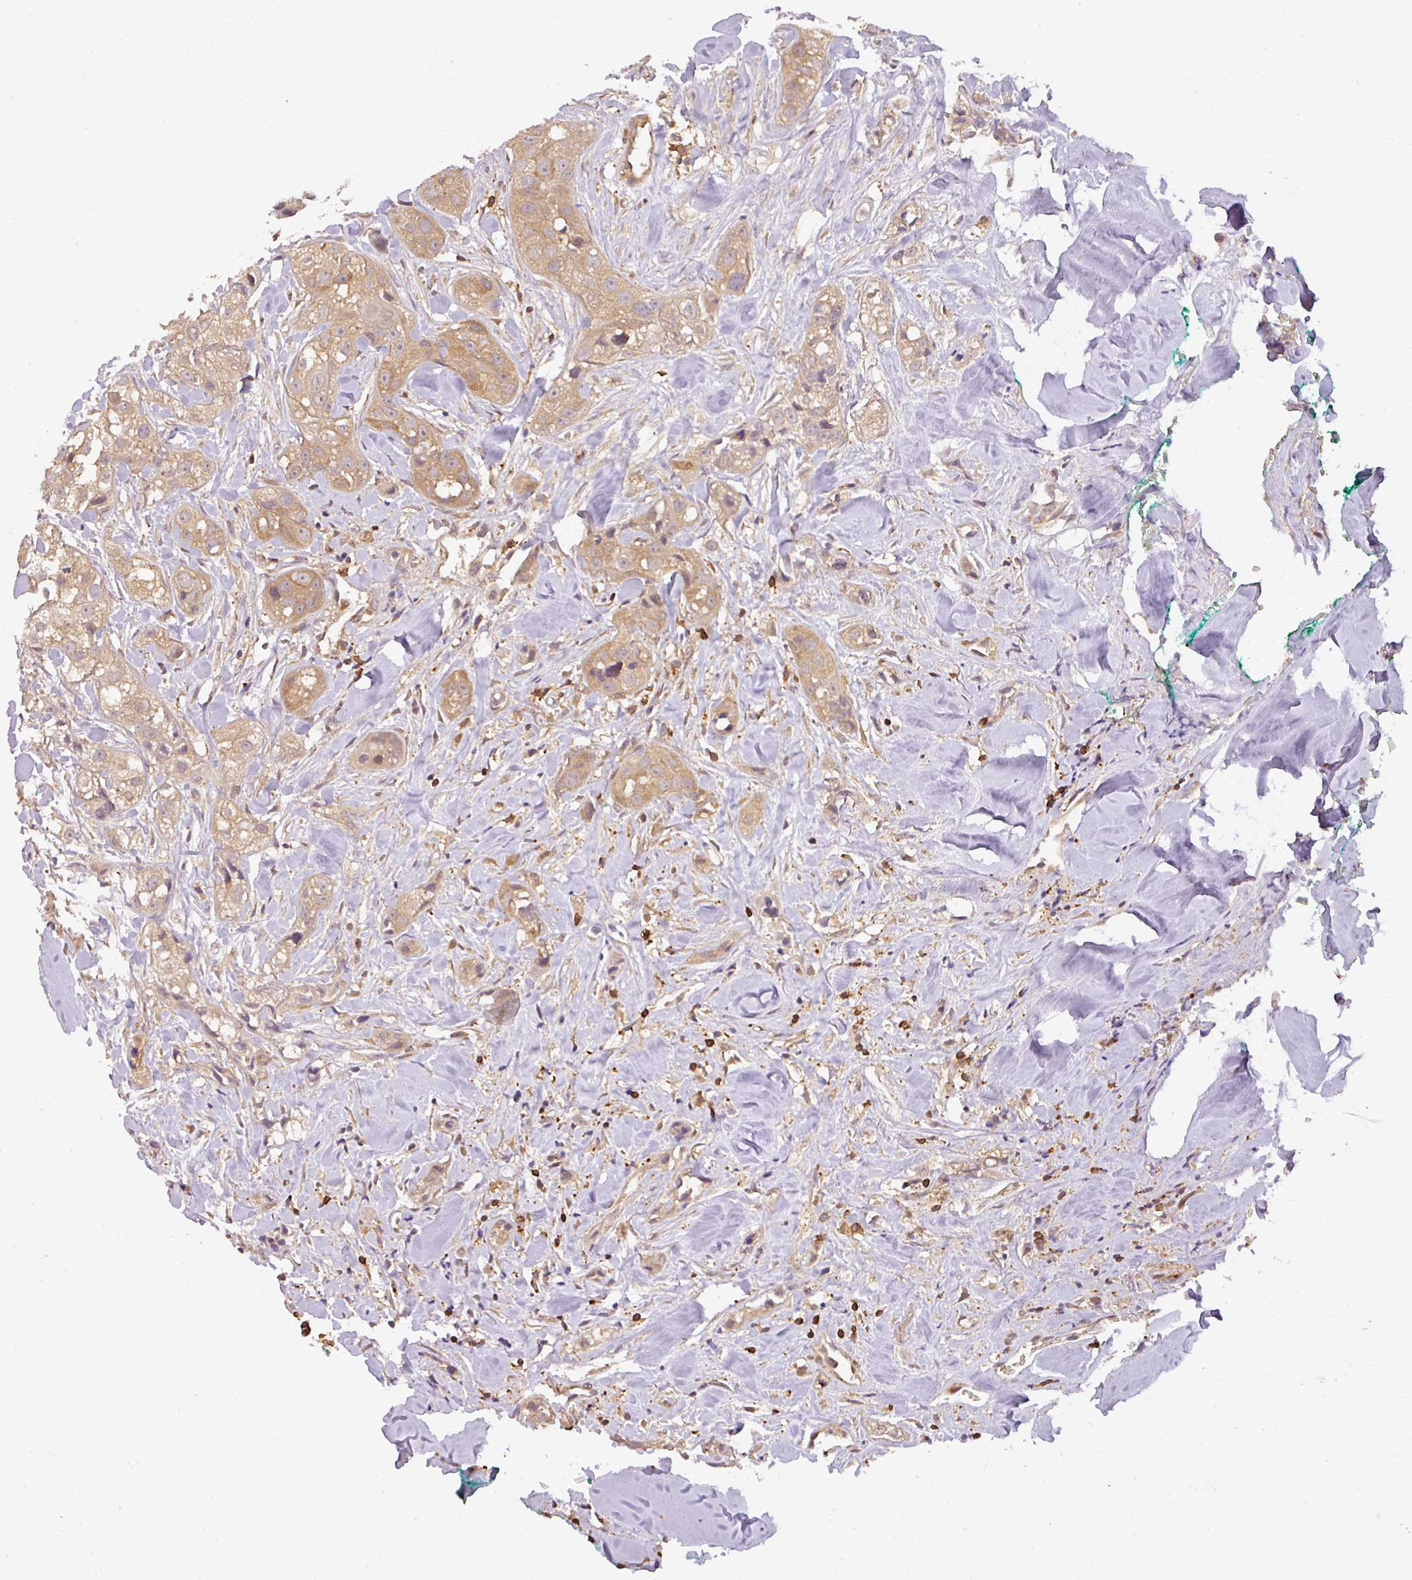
{"staining": {"intensity": "moderate", "quantity": ">75%", "location": "cytoplasmic/membranous"}, "tissue": "head and neck cancer", "cell_type": "Tumor cells", "image_type": "cancer", "snomed": [{"axis": "morphology", "description": "Normal tissue, NOS"}, {"axis": "morphology", "description": "Squamous cell carcinoma, NOS"}, {"axis": "topography", "description": "Skeletal muscle"}, {"axis": "topography", "description": "Head-Neck"}], "caption": "Brown immunohistochemical staining in head and neck cancer (squamous cell carcinoma) shows moderate cytoplasmic/membranous expression in about >75% of tumor cells. (DAB (3,3'-diaminobenzidine) IHC with brightfield microscopy, high magnification).", "gene": "TCL1B", "patient": {"sex": "male", "age": 51}}